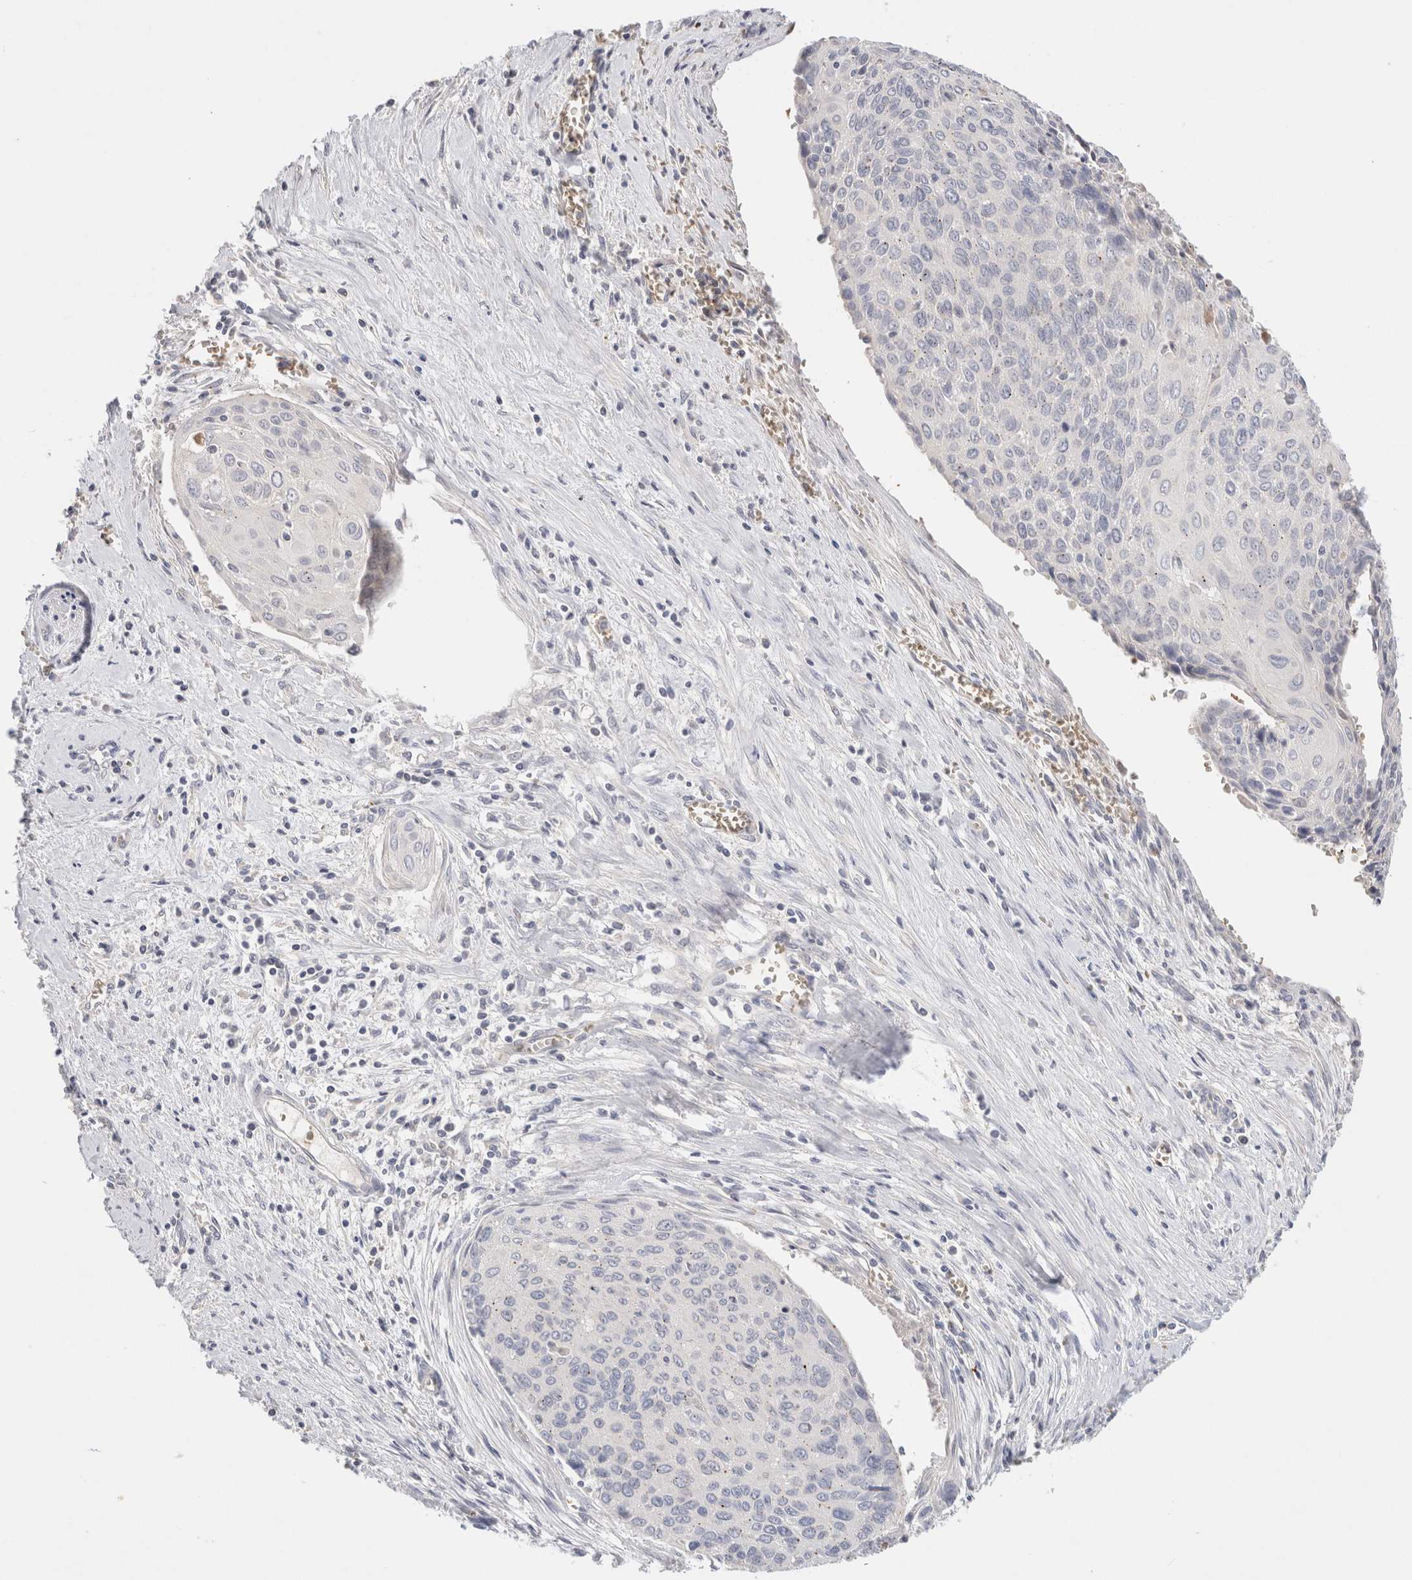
{"staining": {"intensity": "negative", "quantity": "none", "location": "none"}, "tissue": "cervical cancer", "cell_type": "Tumor cells", "image_type": "cancer", "snomed": [{"axis": "morphology", "description": "Squamous cell carcinoma, NOS"}, {"axis": "topography", "description": "Cervix"}], "caption": "Immunohistochemistry (IHC) of human squamous cell carcinoma (cervical) exhibits no positivity in tumor cells.", "gene": "MST1", "patient": {"sex": "female", "age": 55}}